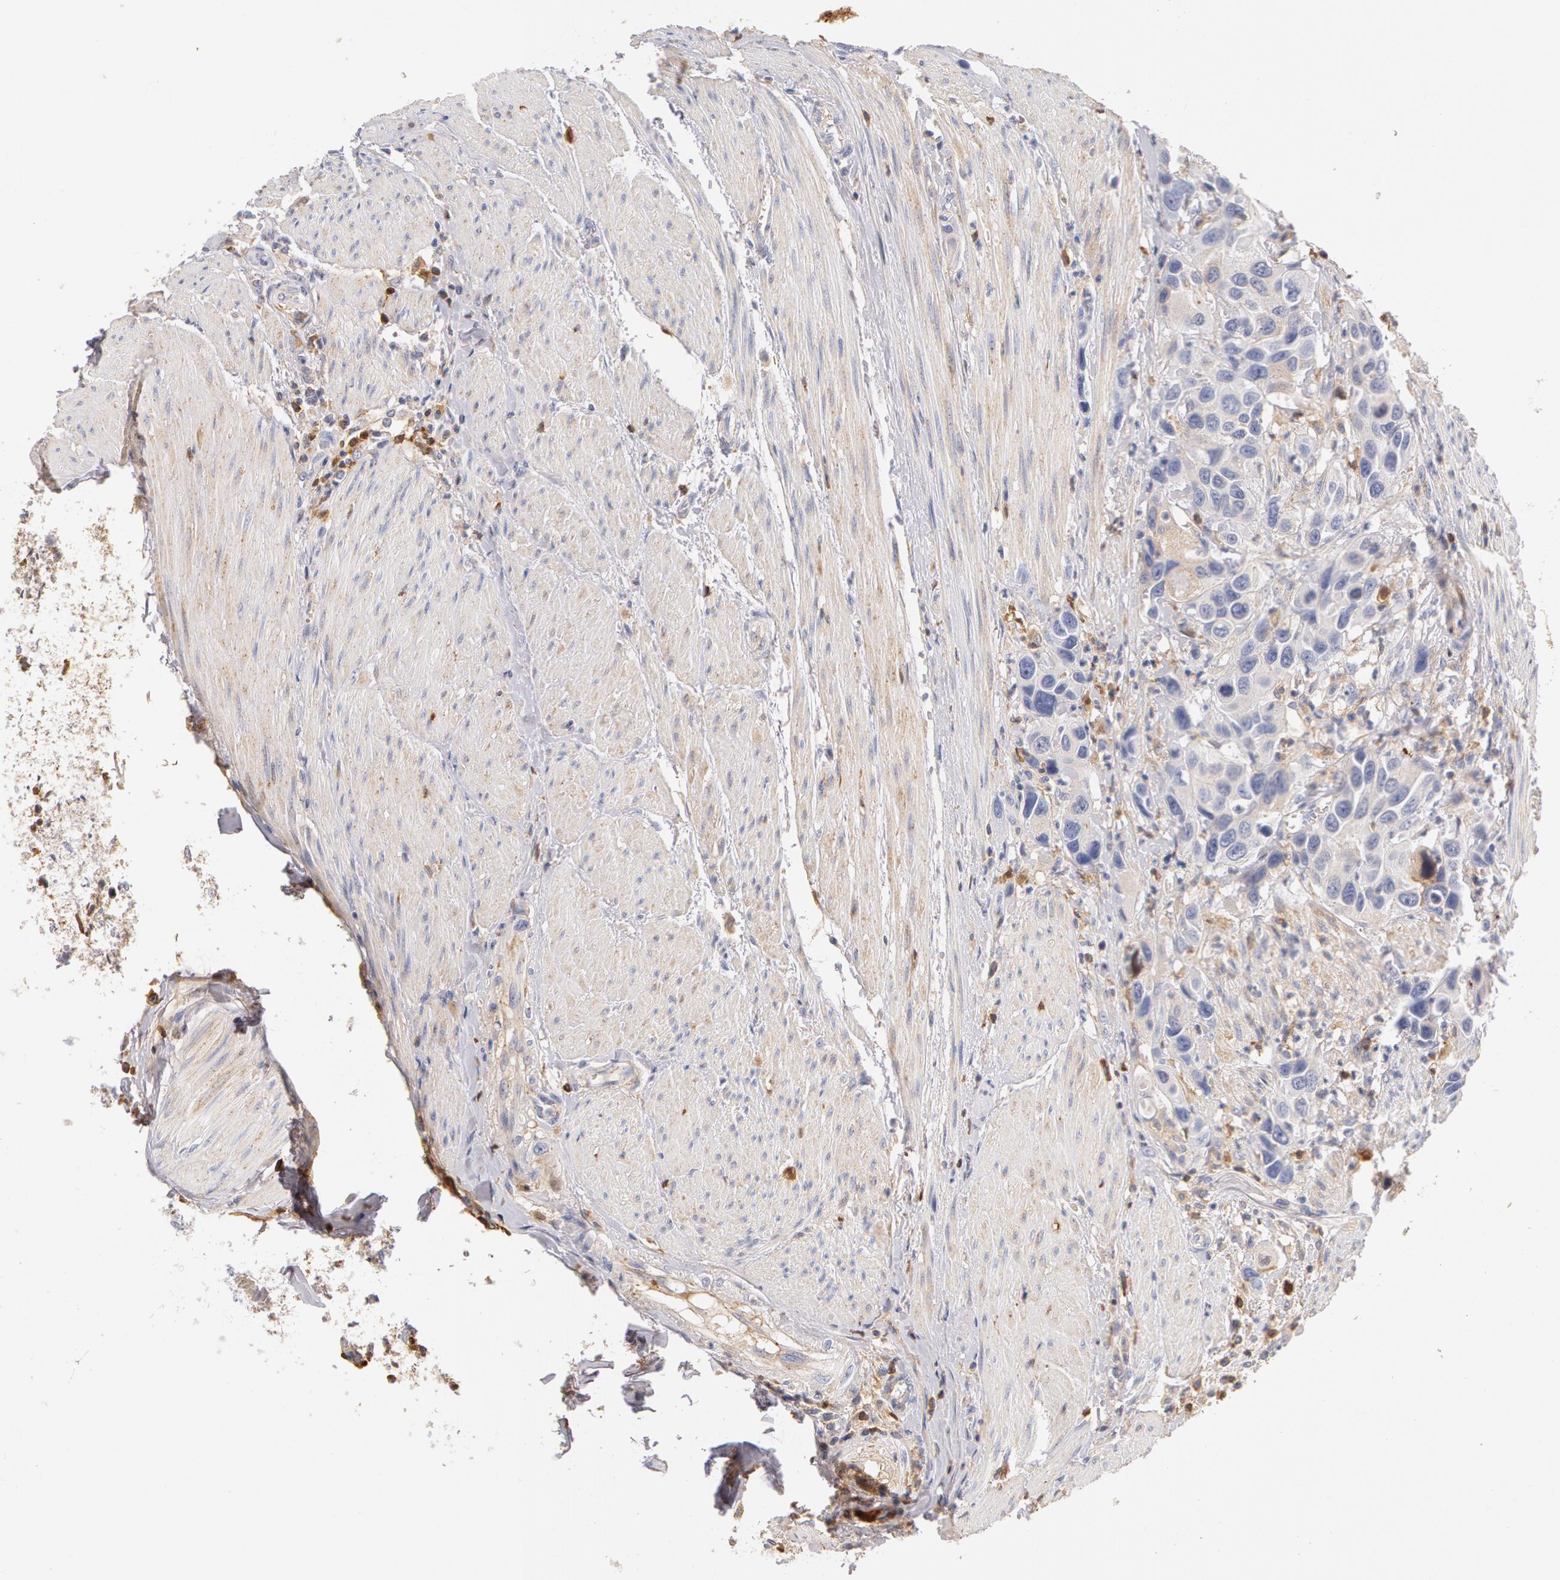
{"staining": {"intensity": "weak", "quantity": "25%-75%", "location": "cytoplasmic/membranous"}, "tissue": "urothelial cancer", "cell_type": "Tumor cells", "image_type": "cancer", "snomed": [{"axis": "morphology", "description": "Urothelial carcinoma, High grade"}, {"axis": "topography", "description": "Urinary bladder"}], "caption": "Tumor cells show low levels of weak cytoplasmic/membranous positivity in about 25%-75% of cells in human urothelial carcinoma (high-grade).", "gene": "GC", "patient": {"sex": "male", "age": 66}}